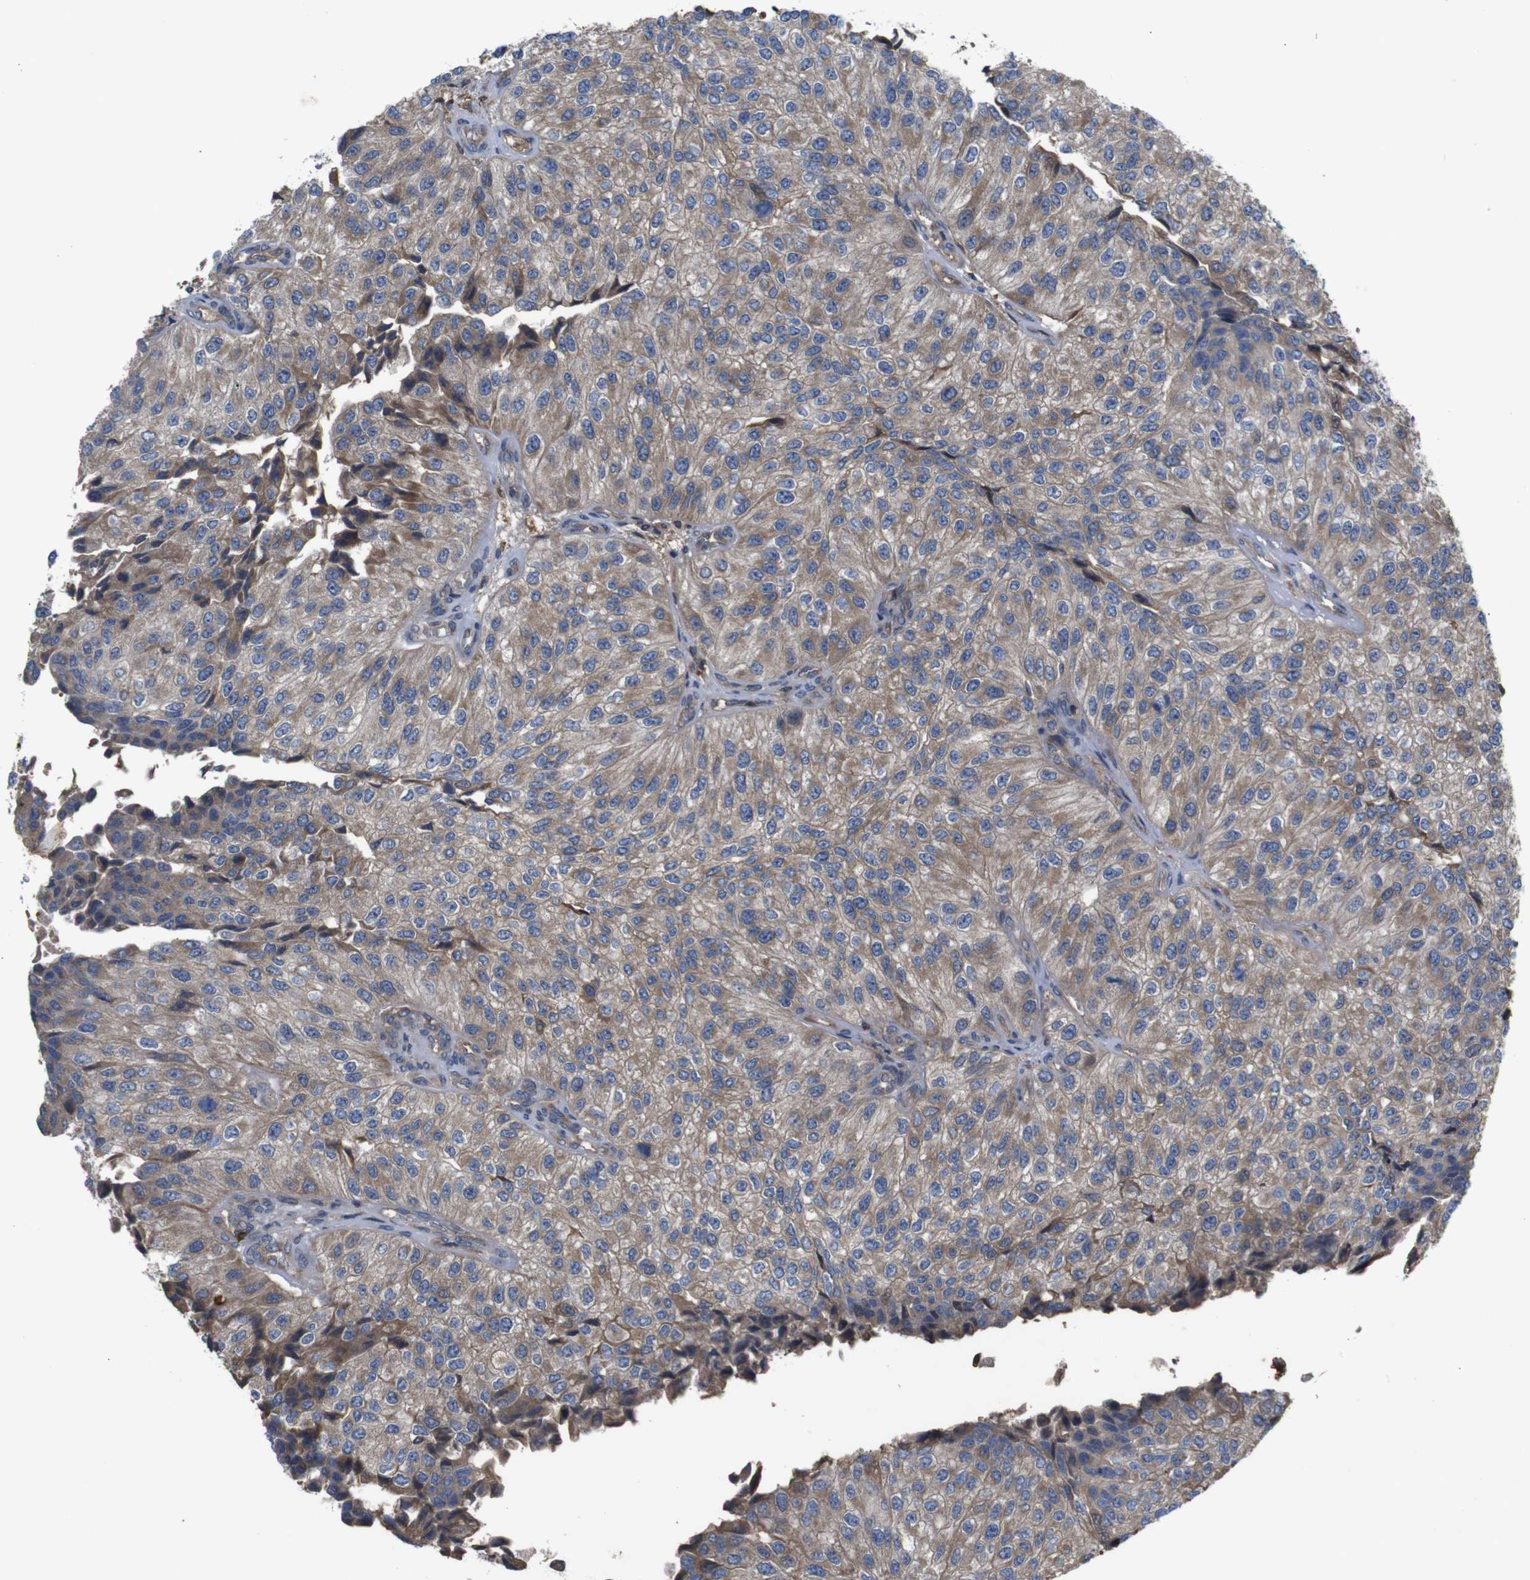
{"staining": {"intensity": "moderate", "quantity": ">75%", "location": "cytoplasmic/membranous"}, "tissue": "urothelial cancer", "cell_type": "Tumor cells", "image_type": "cancer", "snomed": [{"axis": "morphology", "description": "Urothelial carcinoma, High grade"}, {"axis": "topography", "description": "Kidney"}, {"axis": "topography", "description": "Urinary bladder"}], "caption": "Immunohistochemical staining of urothelial carcinoma (high-grade) exhibits medium levels of moderate cytoplasmic/membranous protein positivity in approximately >75% of tumor cells.", "gene": "PTPN1", "patient": {"sex": "male", "age": 77}}